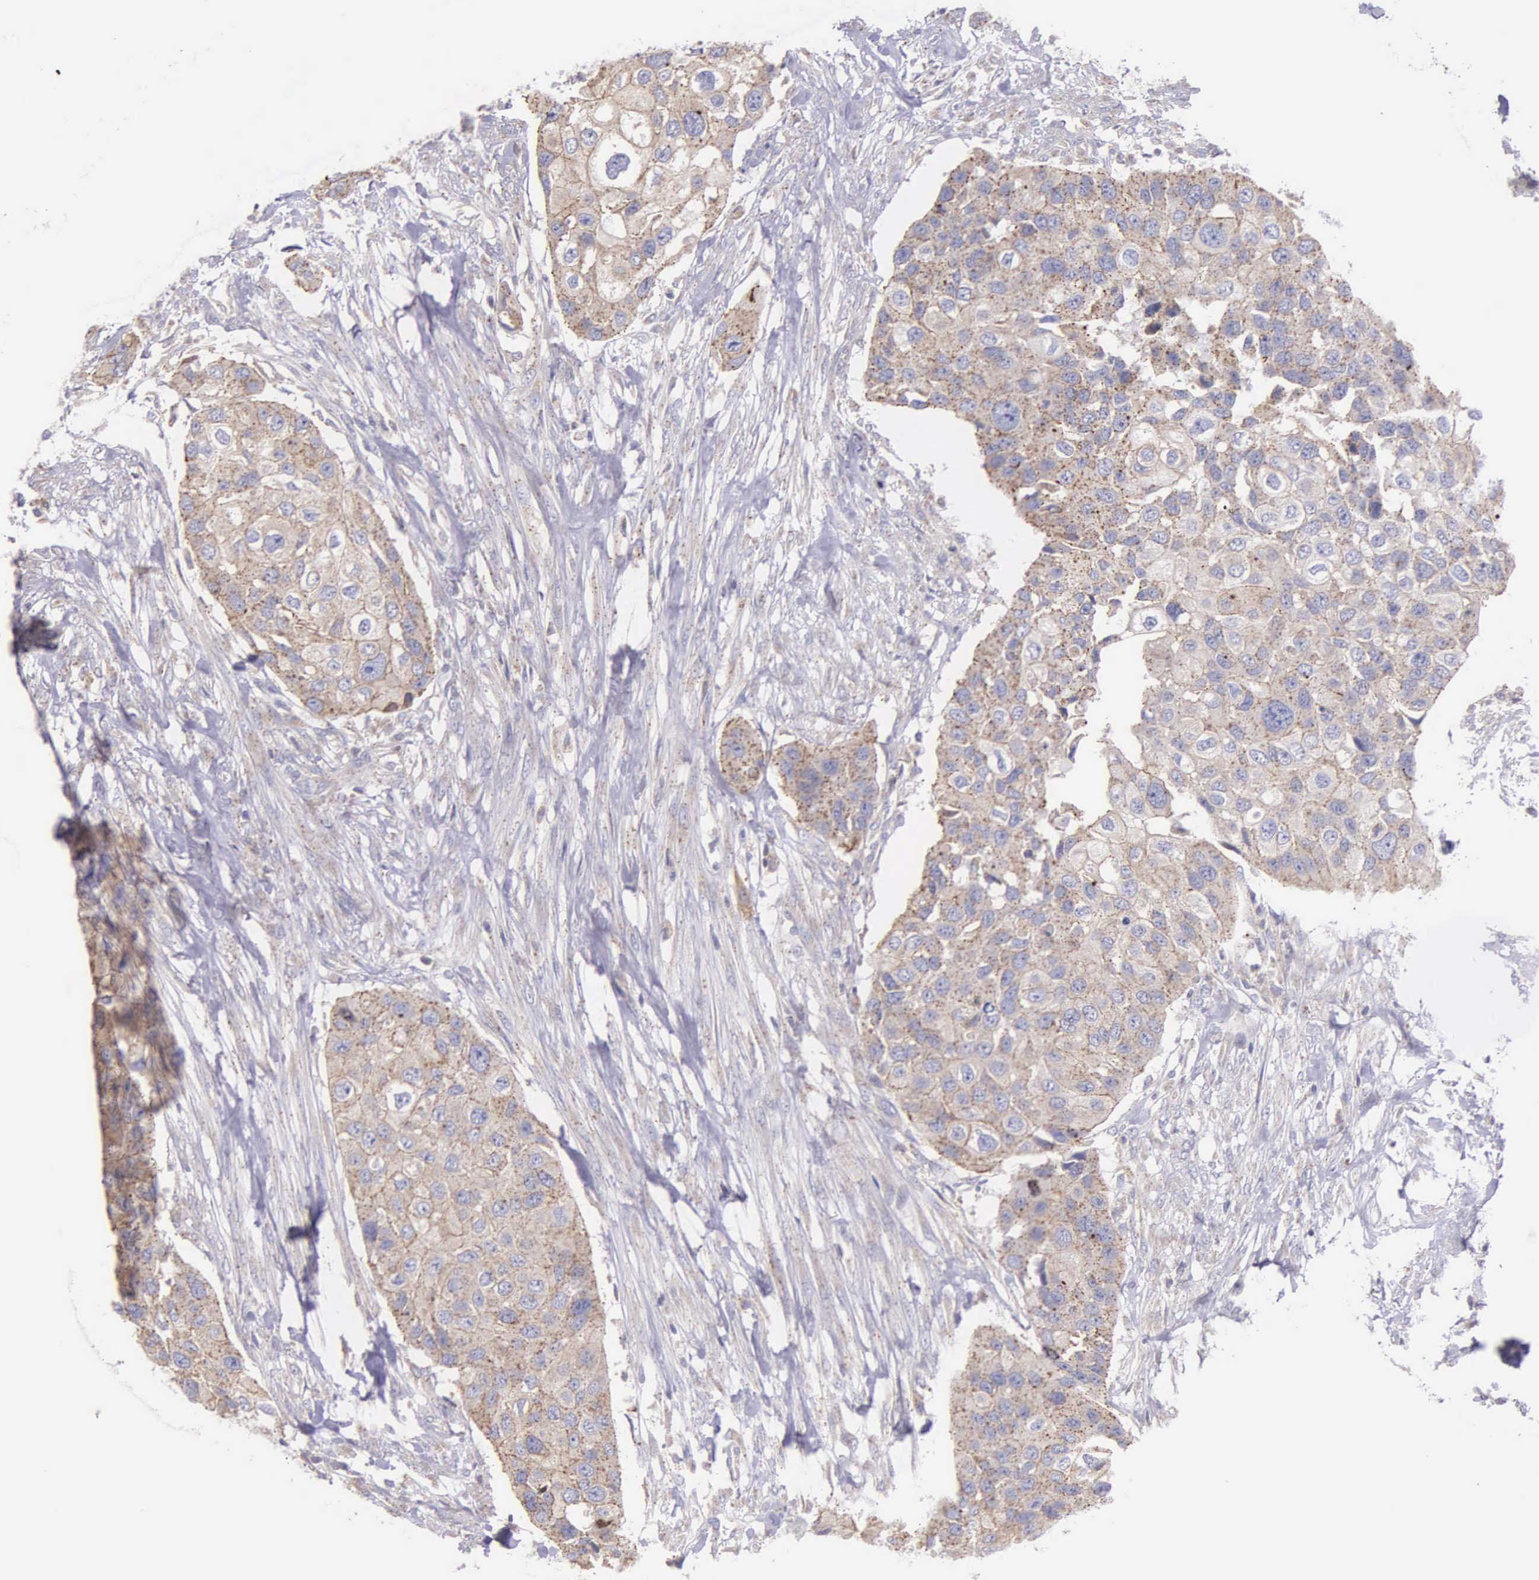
{"staining": {"intensity": "weak", "quantity": ">75%", "location": "cytoplasmic/membranous"}, "tissue": "urothelial cancer", "cell_type": "Tumor cells", "image_type": "cancer", "snomed": [{"axis": "morphology", "description": "Urothelial carcinoma, High grade"}, {"axis": "topography", "description": "Urinary bladder"}], "caption": "The image displays a brown stain indicating the presence of a protein in the cytoplasmic/membranous of tumor cells in urothelial carcinoma (high-grade). The staining was performed using DAB (3,3'-diaminobenzidine), with brown indicating positive protein expression. Nuclei are stained blue with hematoxylin.", "gene": "MIA2", "patient": {"sex": "male", "age": 55}}